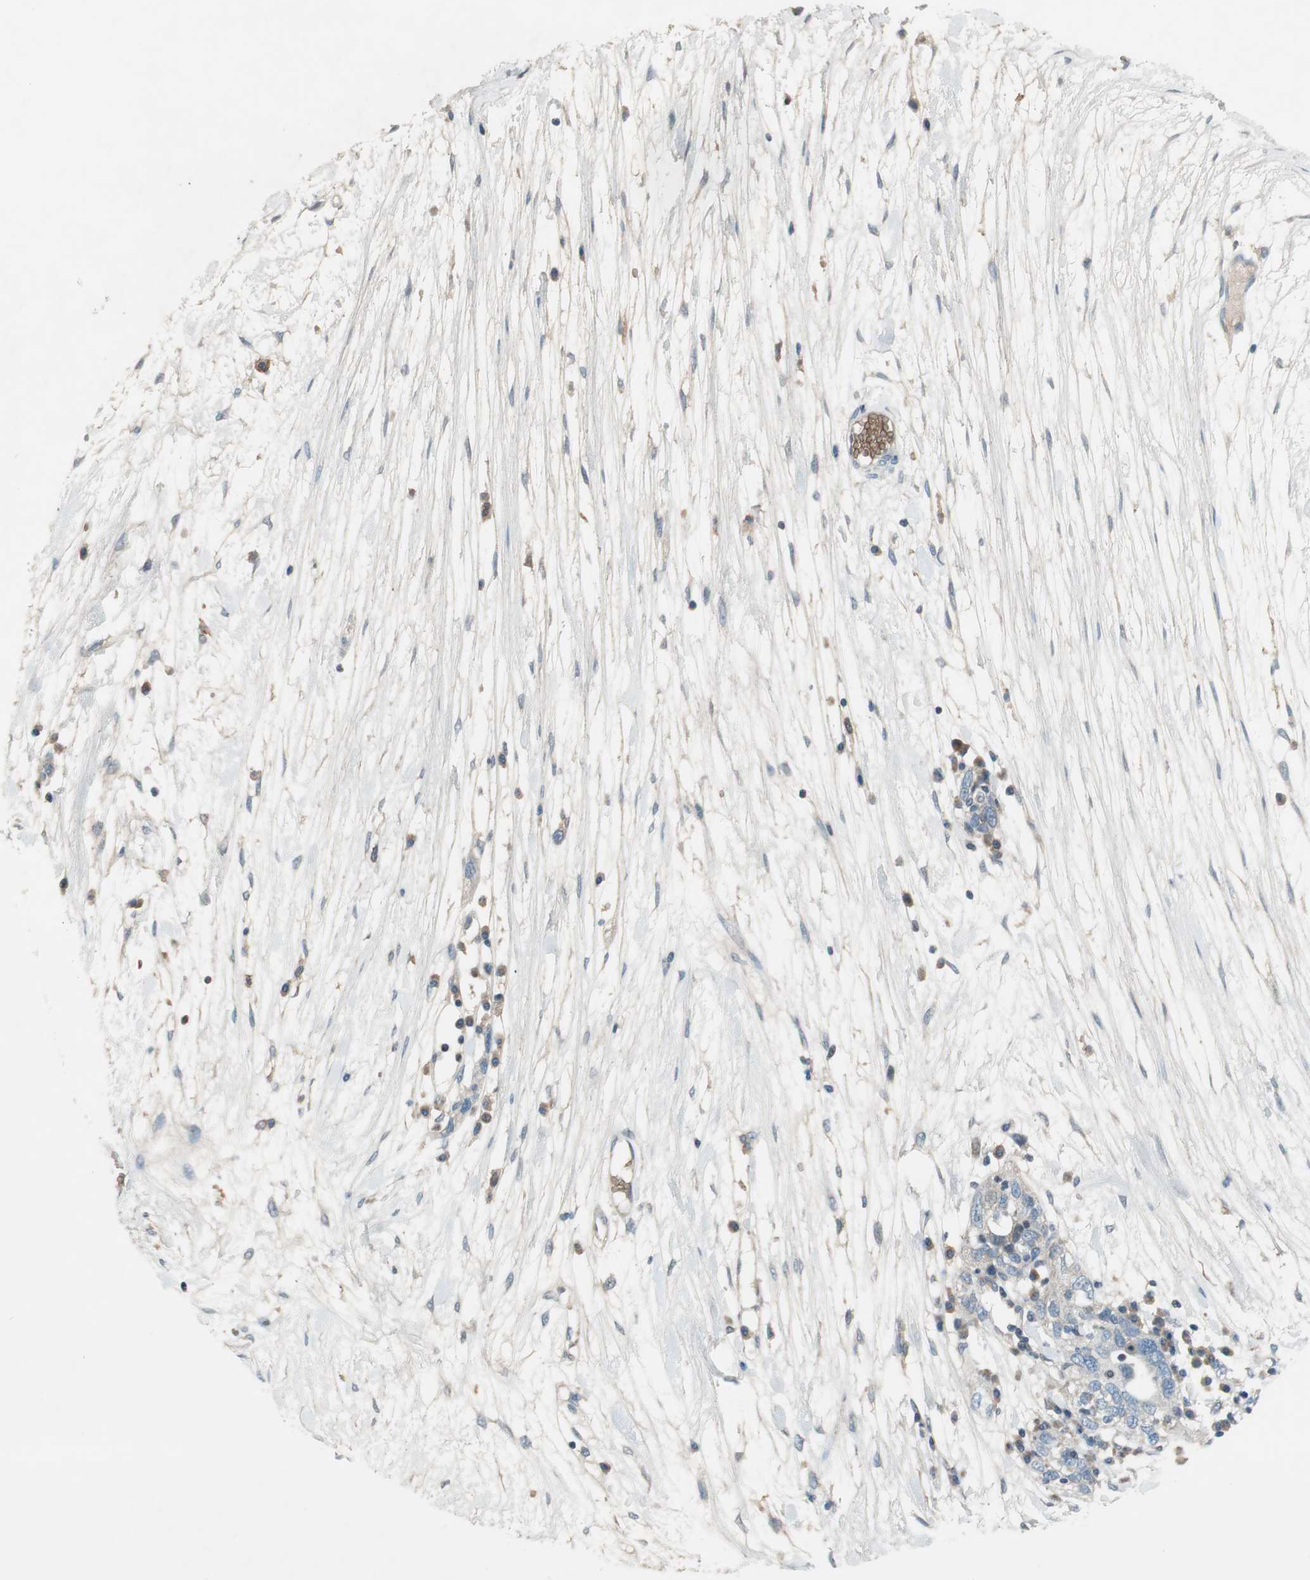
{"staining": {"intensity": "negative", "quantity": "none", "location": "none"}, "tissue": "ovarian cancer", "cell_type": "Tumor cells", "image_type": "cancer", "snomed": [{"axis": "morphology", "description": "Cystadenocarcinoma, serous, NOS"}, {"axis": "topography", "description": "Ovary"}], "caption": "The micrograph demonstrates no staining of tumor cells in ovarian serous cystadenocarcinoma.", "gene": "GYPC", "patient": {"sex": "female", "age": 71}}